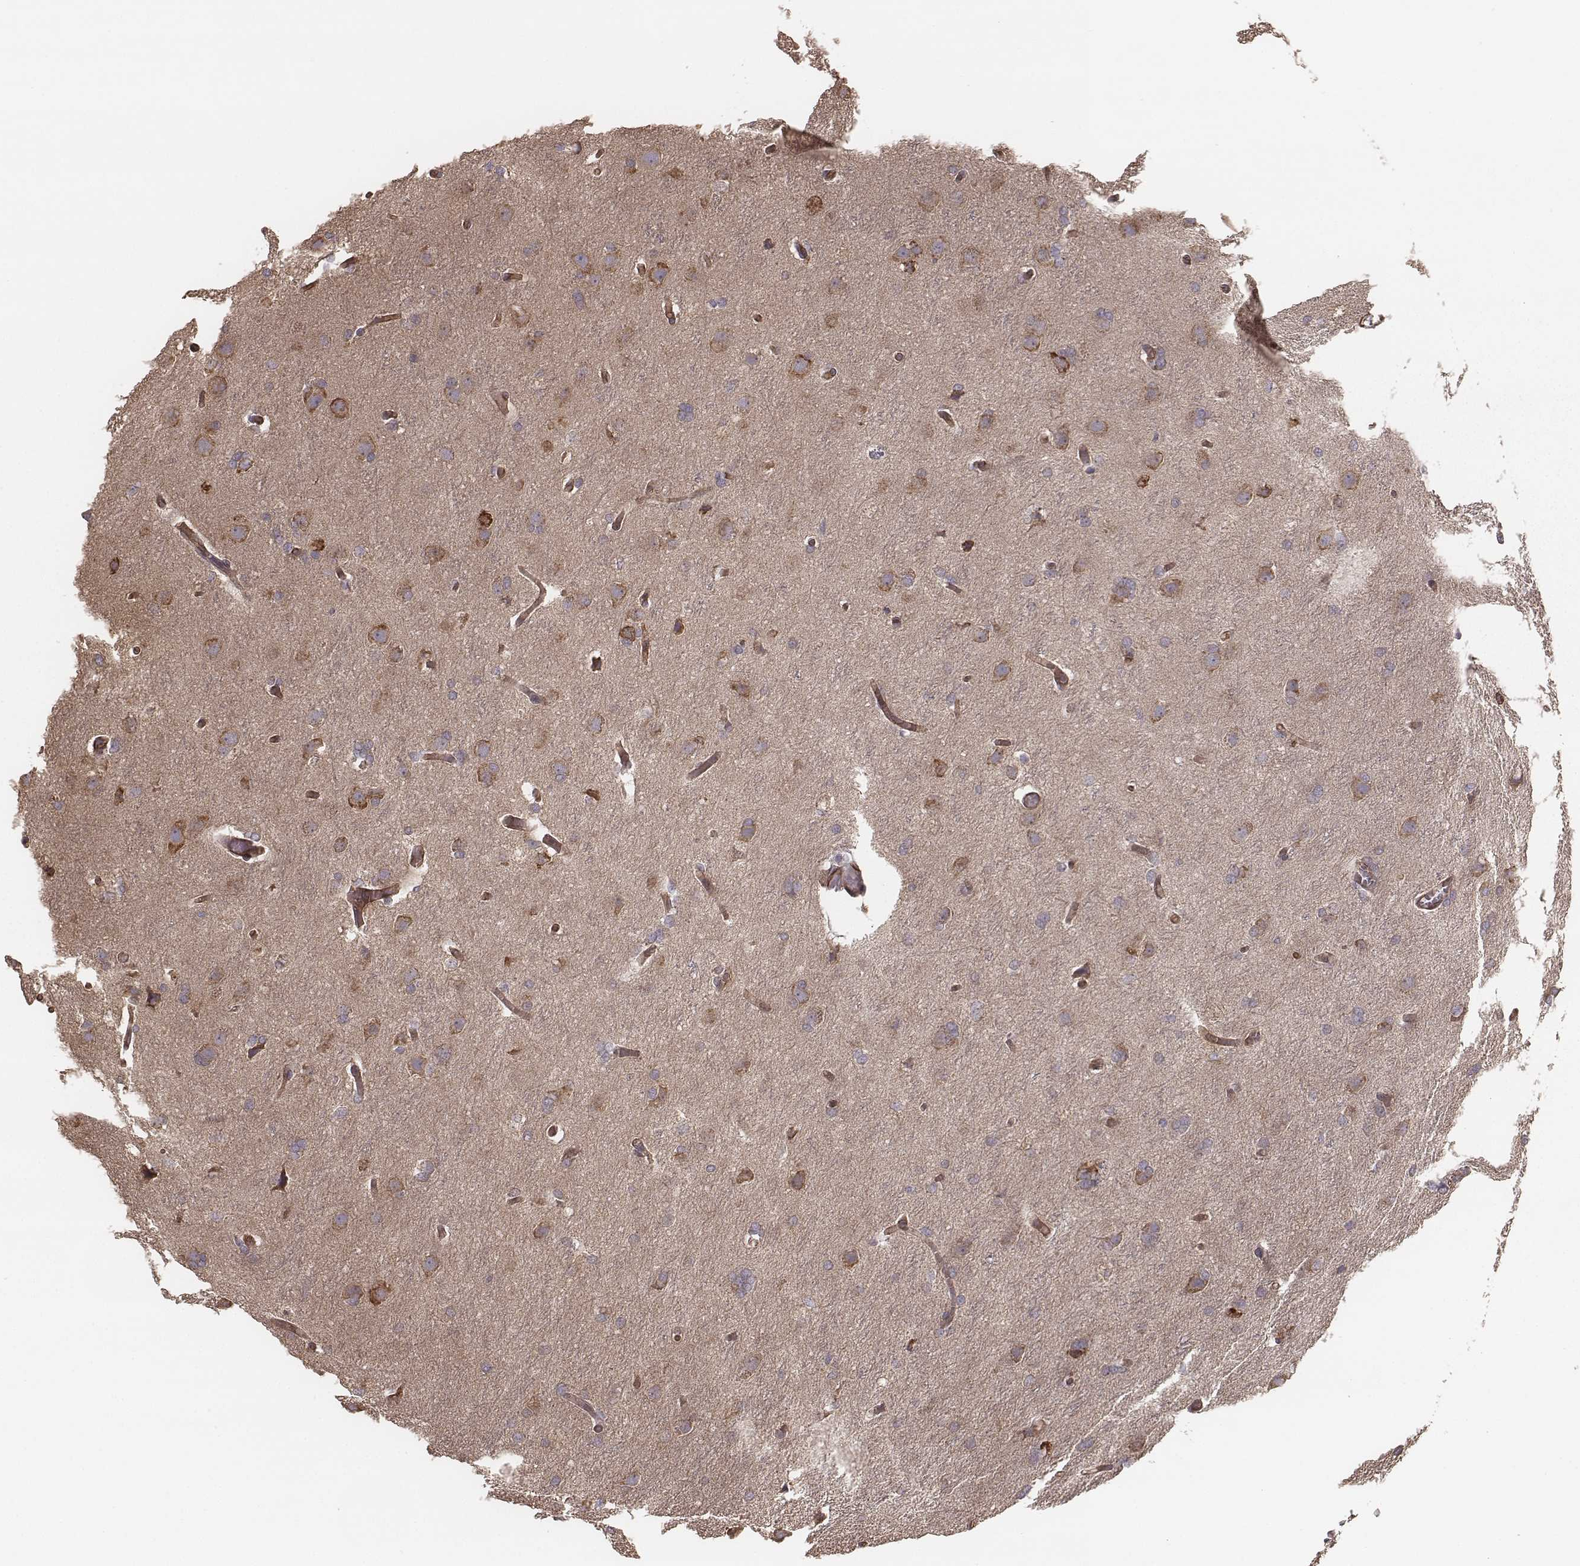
{"staining": {"intensity": "moderate", "quantity": "<25%", "location": "cytoplasmic/membranous"}, "tissue": "glioma", "cell_type": "Tumor cells", "image_type": "cancer", "snomed": [{"axis": "morphology", "description": "Glioma, malignant, High grade"}, {"axis": "topography", "description": "Brain"}], "caption": "Protein staining of malignant glioma (high-grade) tissue reveals moderate cytoplasmic/membranous staining in approximately <25% of tumor cells. The protein is shown in brown color, while the nuclei are stained blue.", "gene": "PALMD", "patient": {"sex": "male", "age": 68}}